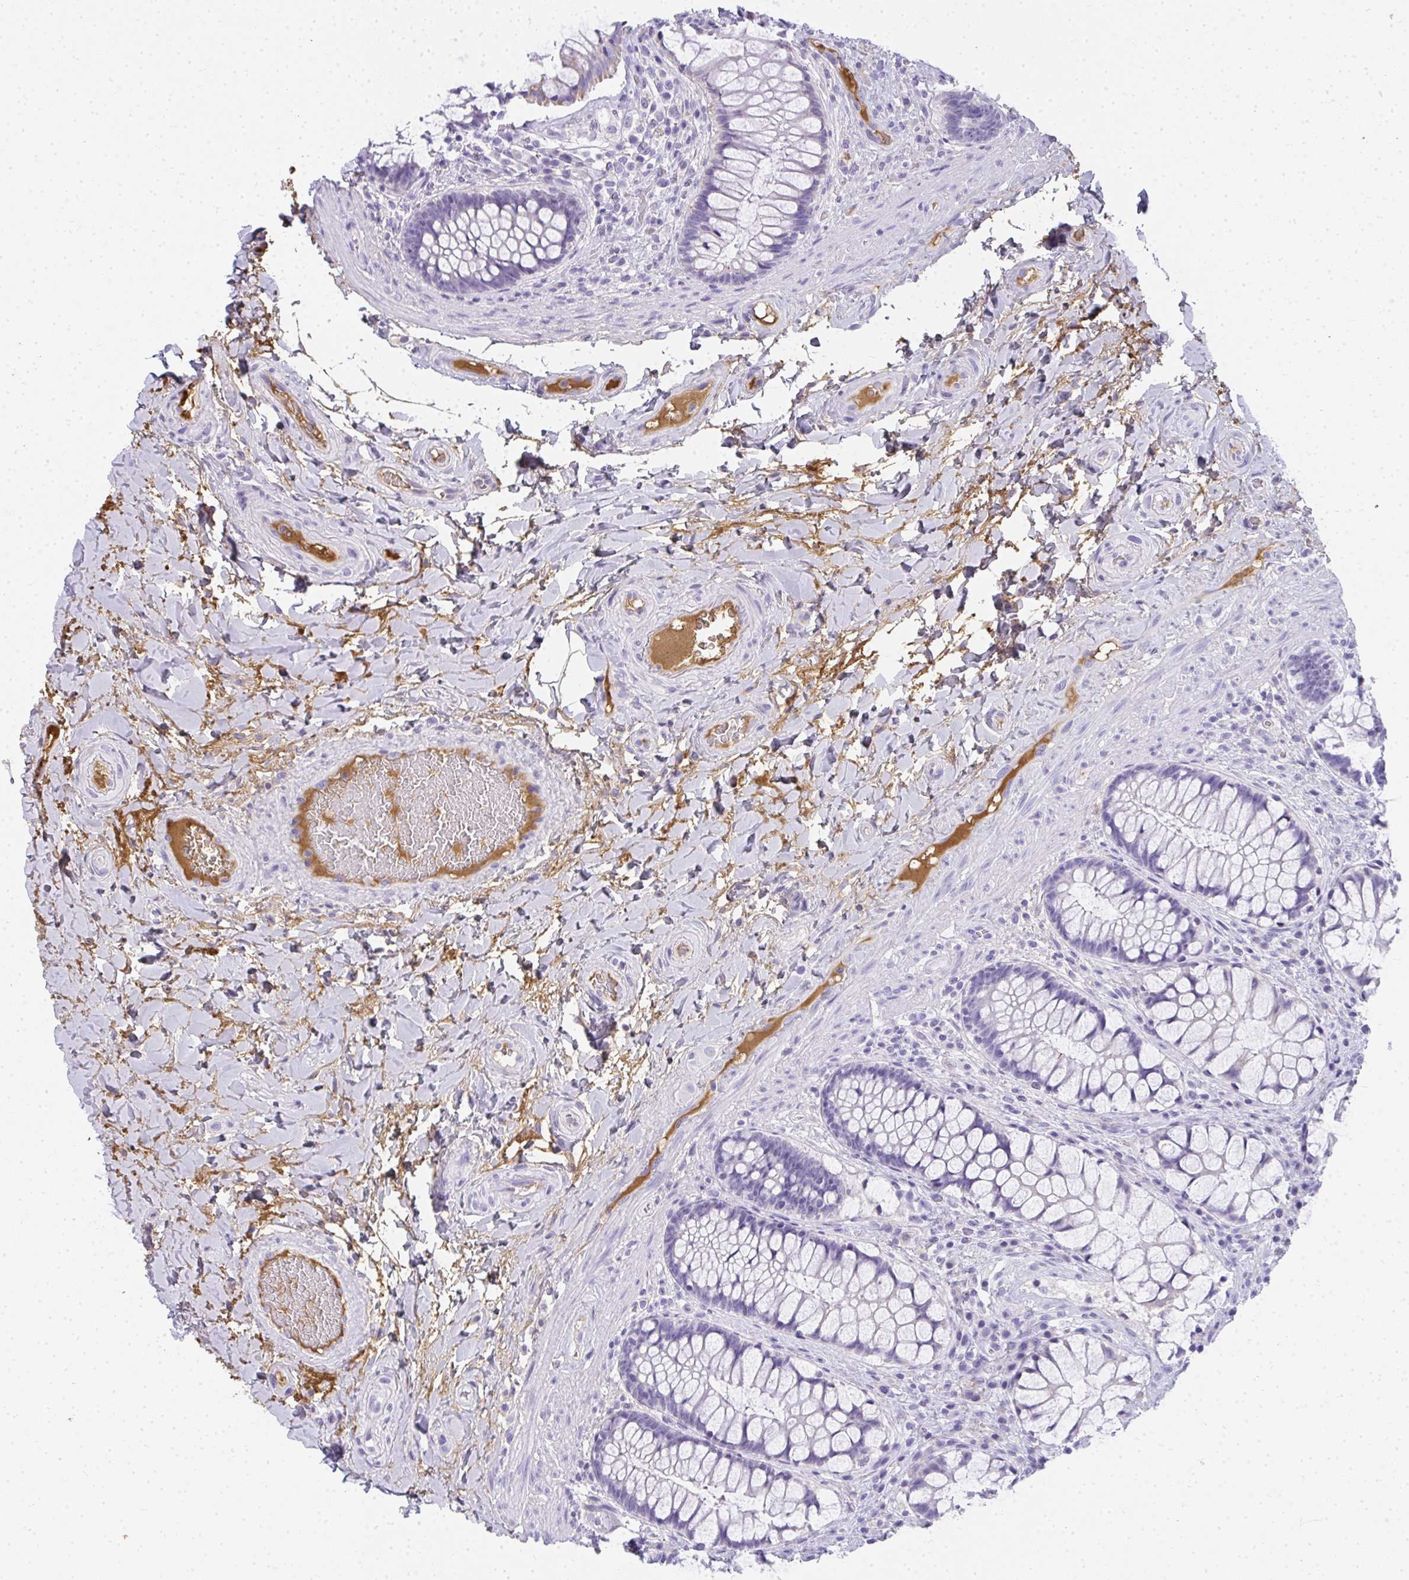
{"staining": {"intensity": "negative", "quantity": "none", "location": "none"}, "tissue": "rectum", "cell_type": "Glandular cells", "image_type": "normal", "snomed": [{"axis": "morphology", "description": "Normal tissue, NOS"}, {"axis": "topography", "description": "Rectum"}], "caption": "This is an immunohistochemistry (IHC) photomicrograph of benign rectum. There is no staining in glandular cells.", "gene": "ZSWIM3", "patient": {"sex": "female", "age": 58}}